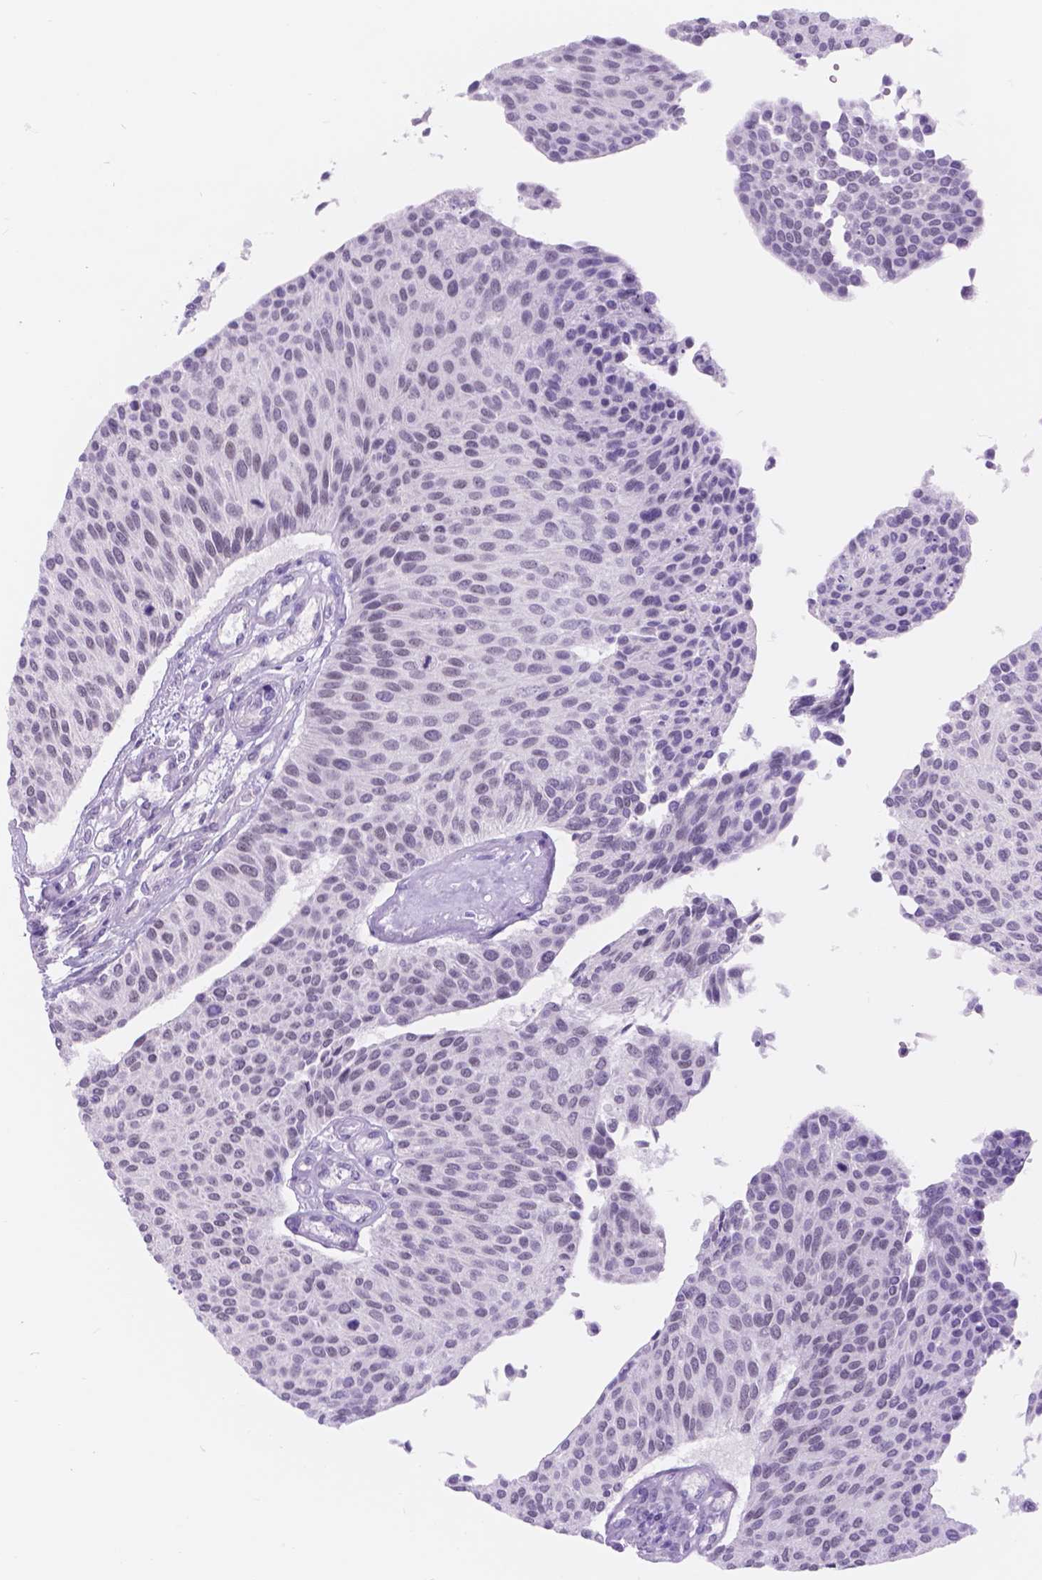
{"staining": {"intensity": "negative", "quantity": "none", "location": "none"}, "tissue": "urothelial cancer", "cell_type": "Tumor cells", "image_type": "cancer", "snomed": [{"axis": "morphology", "description": "Urothelial carcinoma, NOS"}, {"axis": "topography", "description": "Urinary bladder"}], "caption": "This is an IHC photomicrograph of human urothelial cancer. There is no positivity in tumor cells.", "gene": "DCC", "patient": {"sex": "male", "age": 55}}